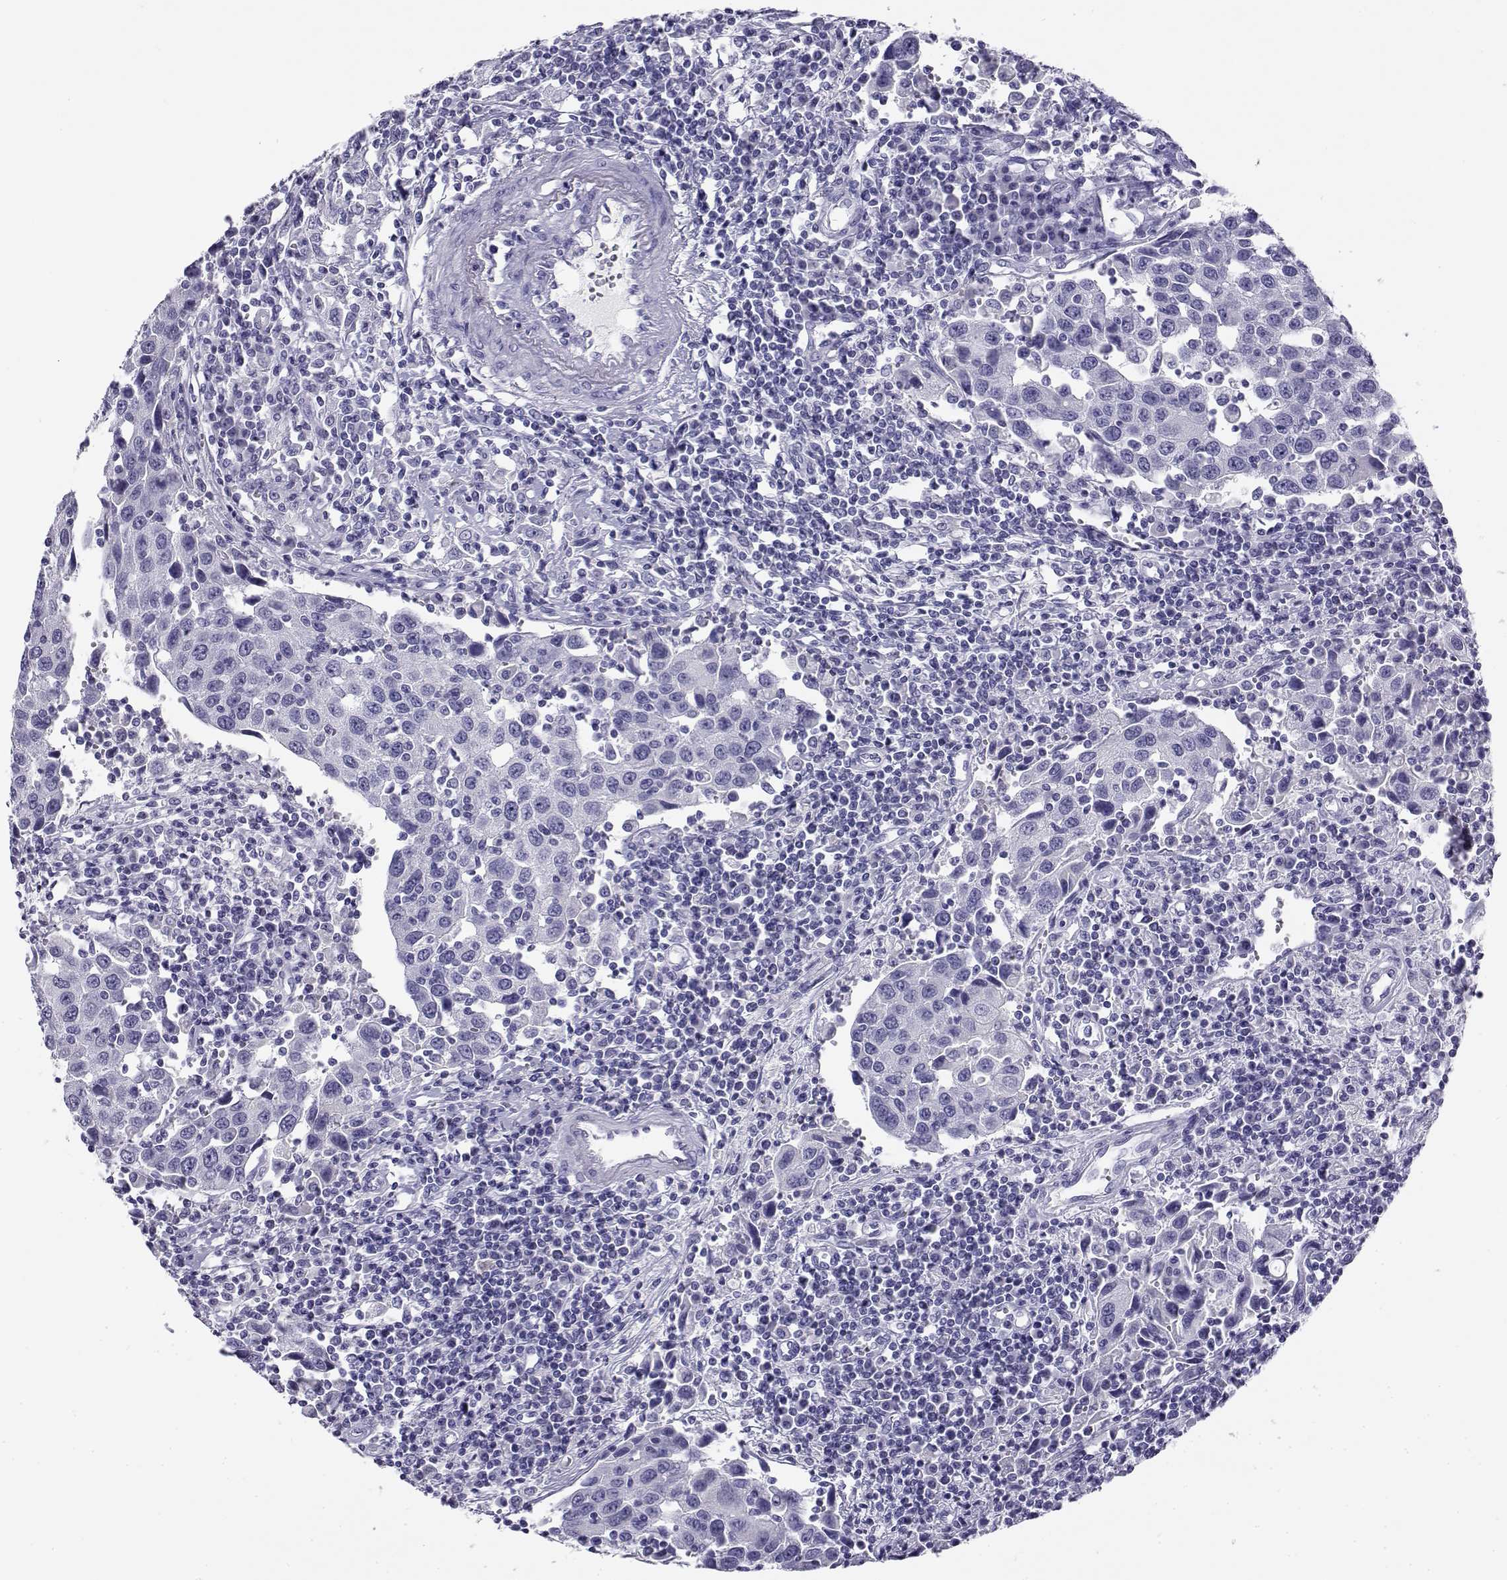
{"staining": {"intensity": "negative", "quantity": "none", "location": "none"}, "tissue": "urothelial cancer", "cell_type": "Tumor cells", "image_type": "cancer", "snomed": [{"axis": "morphology", "description": "Urothelial carcinoma, High grade"}, {"axis": "topography", "description": "Urinary bladder"}], "caption": "Urothelial carcinoma (high-grade) was stained to show a protein in brown. There is no significant expression in tumor cells. (DAB immunohistochemistry with hematoxylin counter stain).", "gene": "CABS1", "patient": {"sex": "female", "age": 85}}